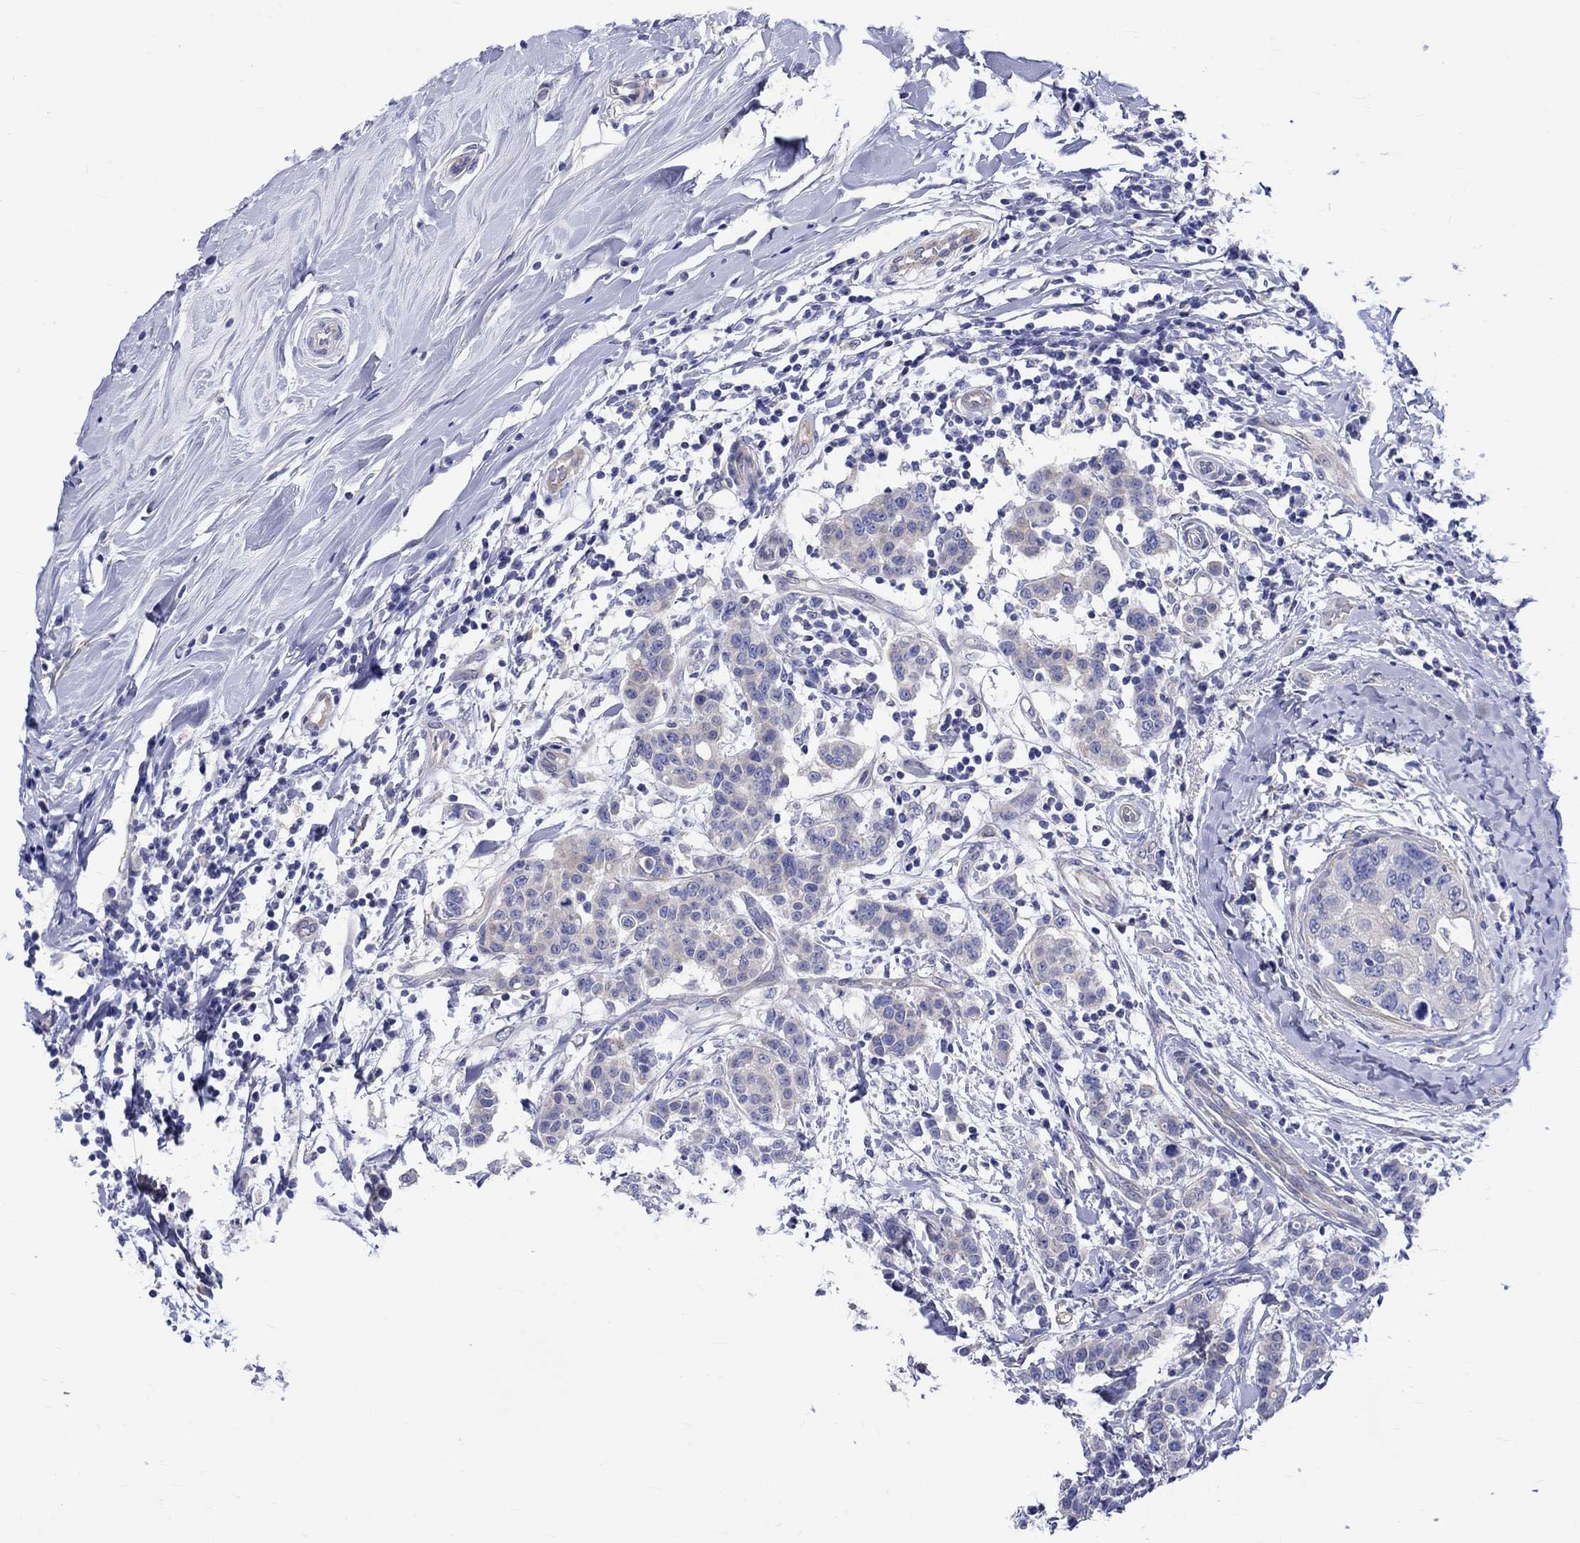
{"staining": {"intensity": "weak", "quantity": "25%-75%", "location": "cytoplasmic/membranous"}, "tissue": "breast cancer", "cell_type": "Tumor cells", "image_type": "cancer", "snomed": [{"axis": "morphology", "description": "Duct carcinoma"}, {"axis": "topography", "description": "Breast"}], "caption": "Brown immunohistochemical staining in intraductal carcinoma (breast) displays weak cytoplasmic/membranous expression in about 25%-75% of tumor cells.", "gene": "SH2D7", "patient": {"sex": "female", "age": 27}}